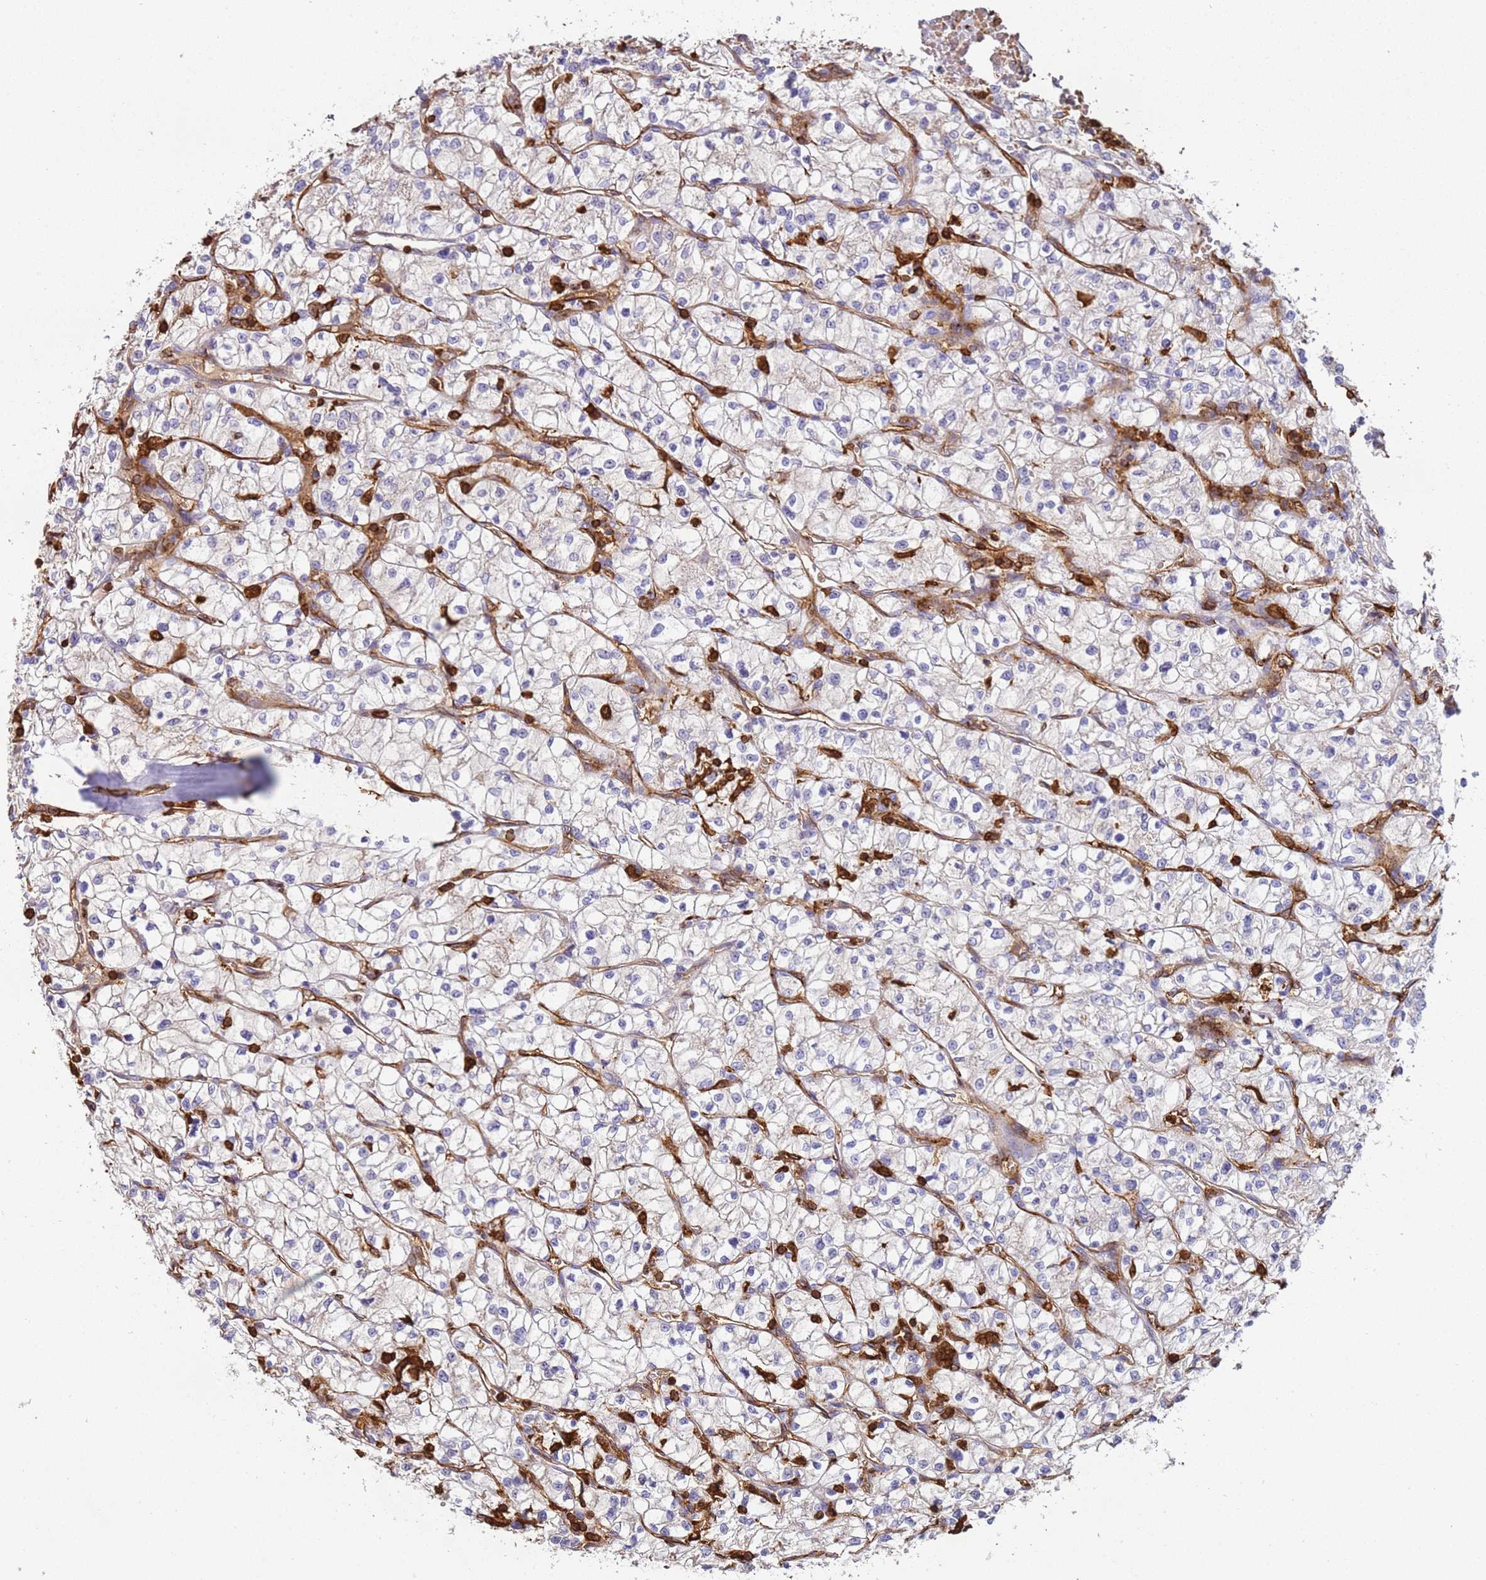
{"staining": {"intensity": "negative", "quantity": "none", "location": "none"}, "tissue": "renal cancer", "cell_type": "Tumor cells", "image_type": "cancer", "snomed": [{"axis": "morphology", "description": "Adenocarcinoma, NOS"}, {"axis": "topography", "description": "Kidney"}], "caption": "A histopathology image of human renal cancer (adenocarcinoma) is negative for staining in tumor cells.", "gene": "OR6P1", "patient": {"sex": "female", "age": 64}}